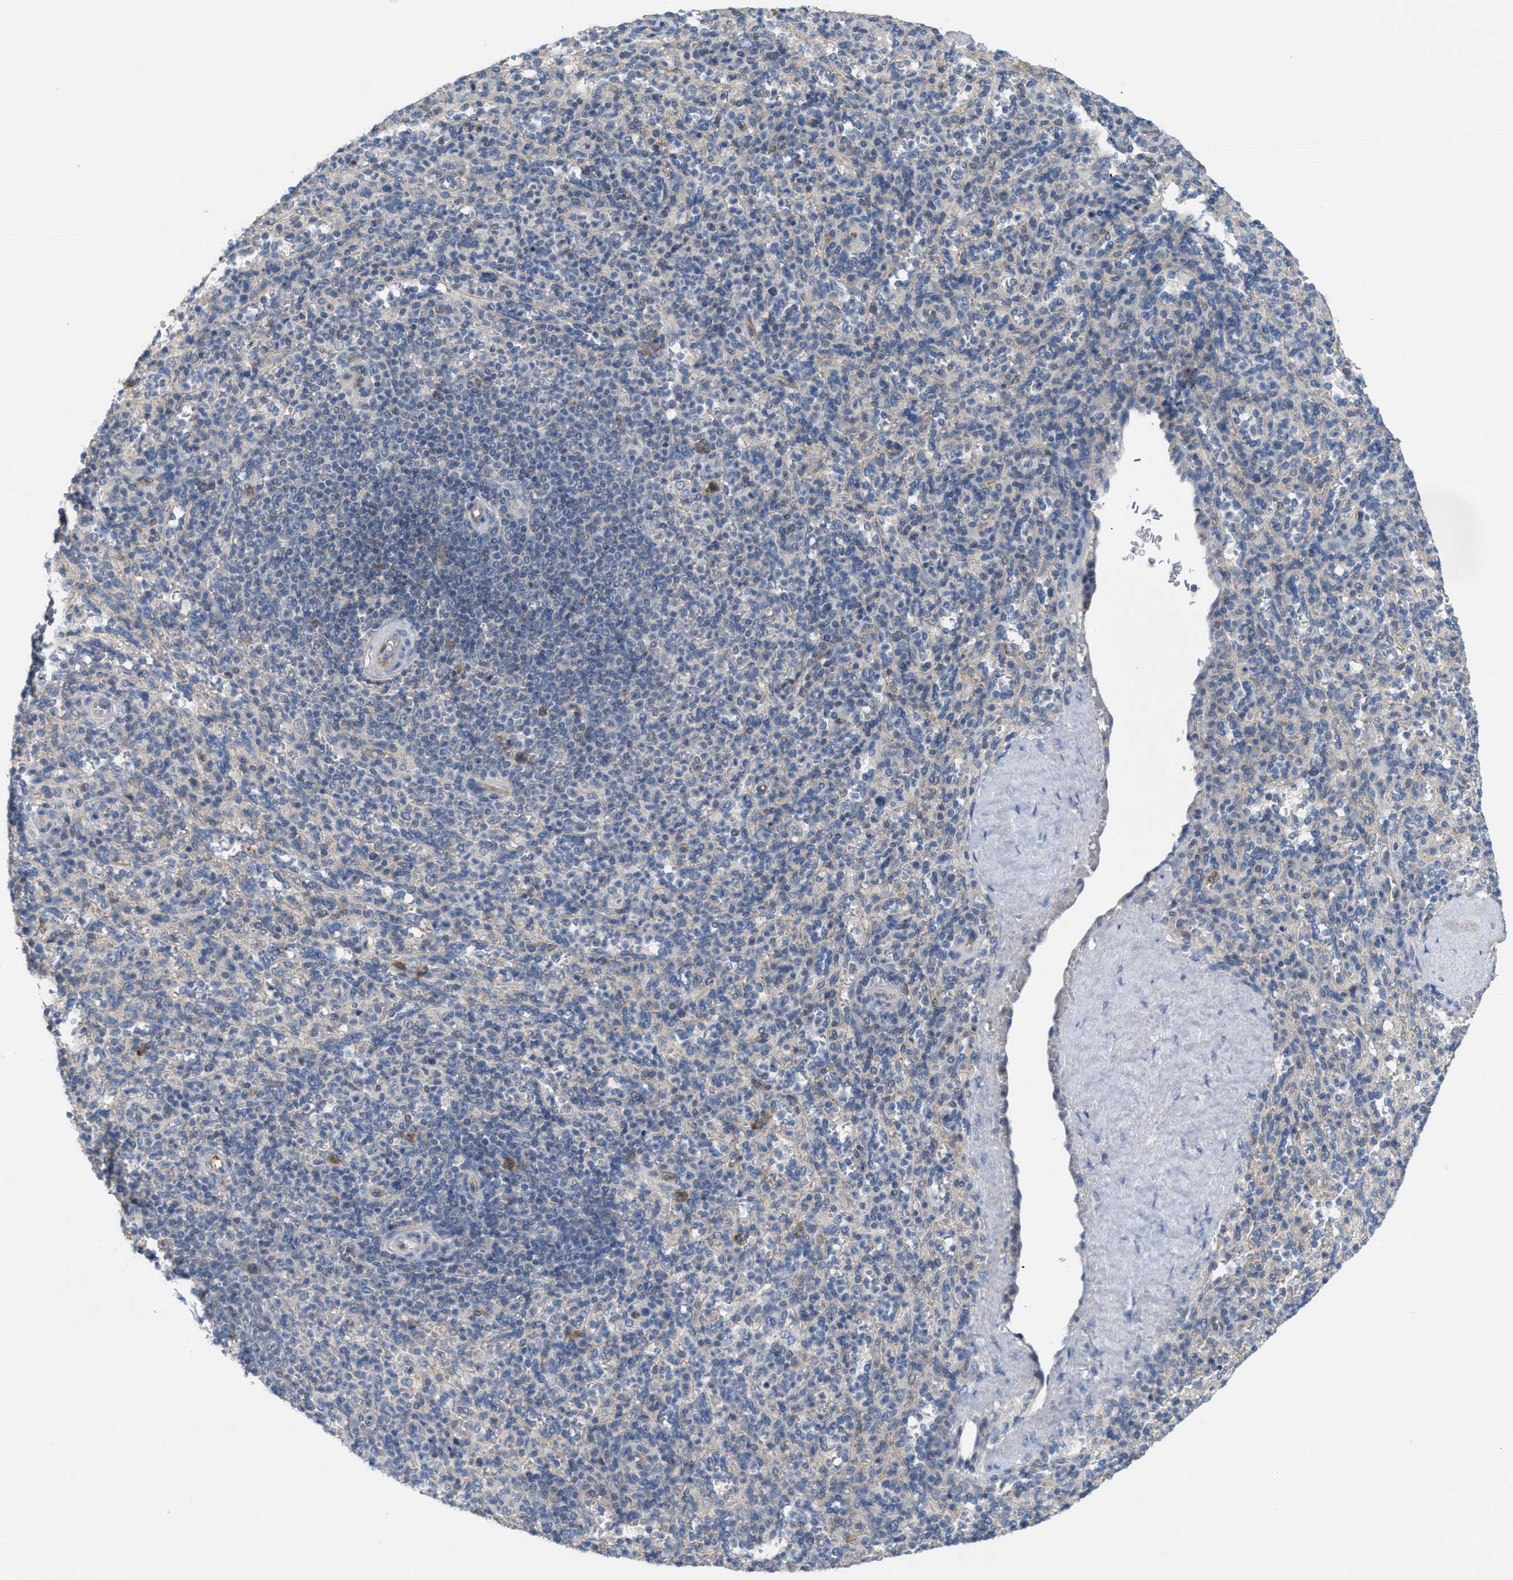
{"staining": {"intensity": "moderate", "quantity": "<25%", "location": "cytoplasmic/membranous"}, "tissue": "spleen", "cell_type": "Cells in red pulp", "image_type": "normal", "snomed": [{"axis": "morphology", "description": "Normal tissue, NOS"}, {"axis": "topography", "description": "Spleen"}], "caption": "This photomicrograph displays immunohistochemistry staining of unremarkable human spleen, with low moderate cytoplasmic/membranous expression in approximately <25% of cells in red pulp.", "gene": "UBAP2", "patient": {"sex": "male", "age": 36}}